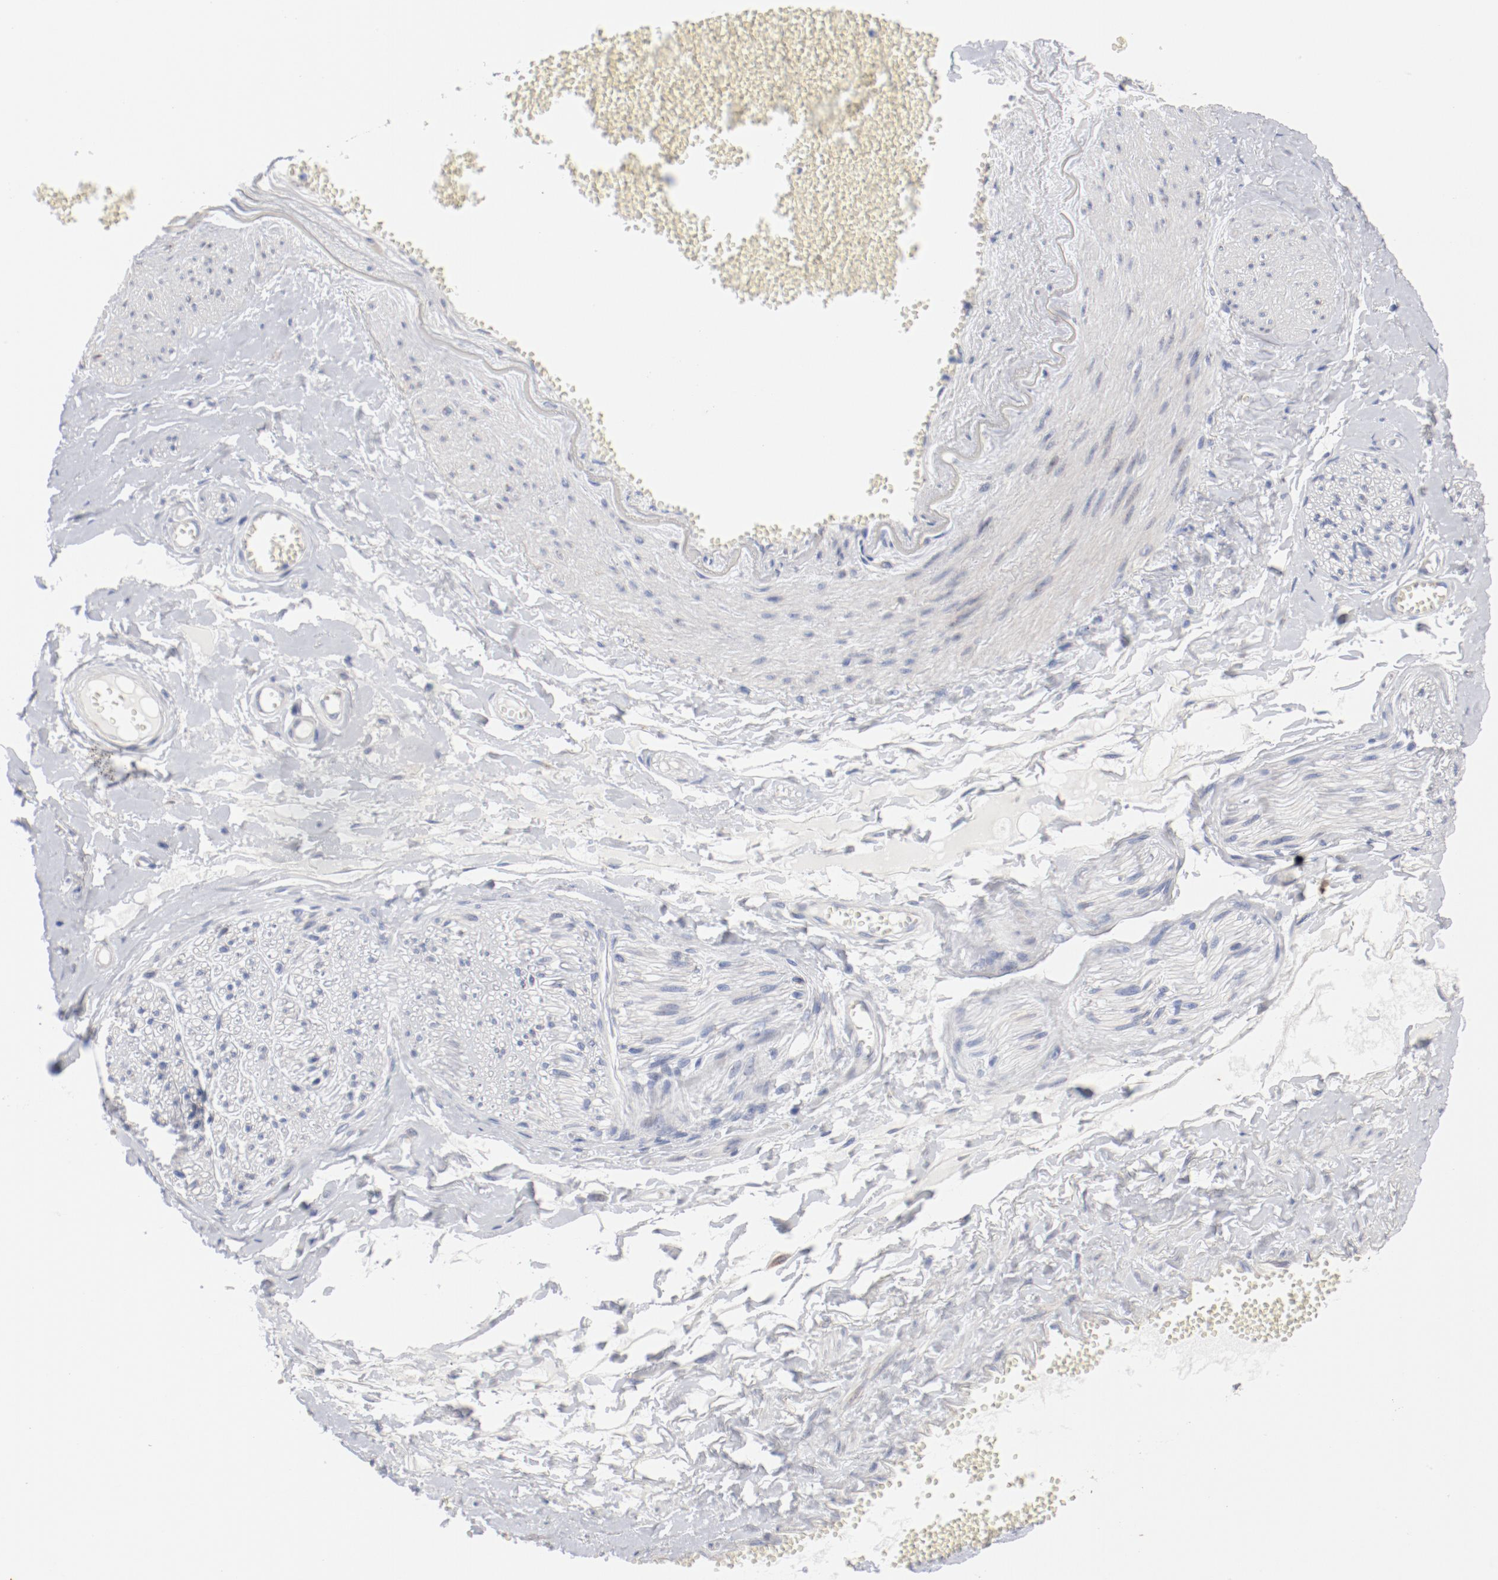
{"staining": {"intensity": "negative", "quantity": "none", "location": "none"}, "tissue": "adipose tissue", "cell_type": "Adipocytes", "image_type": "normal", "snomed": [{"axis": "morphology", "description": "Normal tissue, NOS"}, {"axis": "morphology", "description": "Inflammation, NOS"}, {"axis": "topography", "description": "Salivary gland"}, {"axis": "topography", "description": "Peripheral nerve tissue"}], "caption": "Adipose tissue stained for a protein using IHC shows no positivity adipocytes.", "gene": "GPR143", "patient": {"sex": "female", "age": 75}}